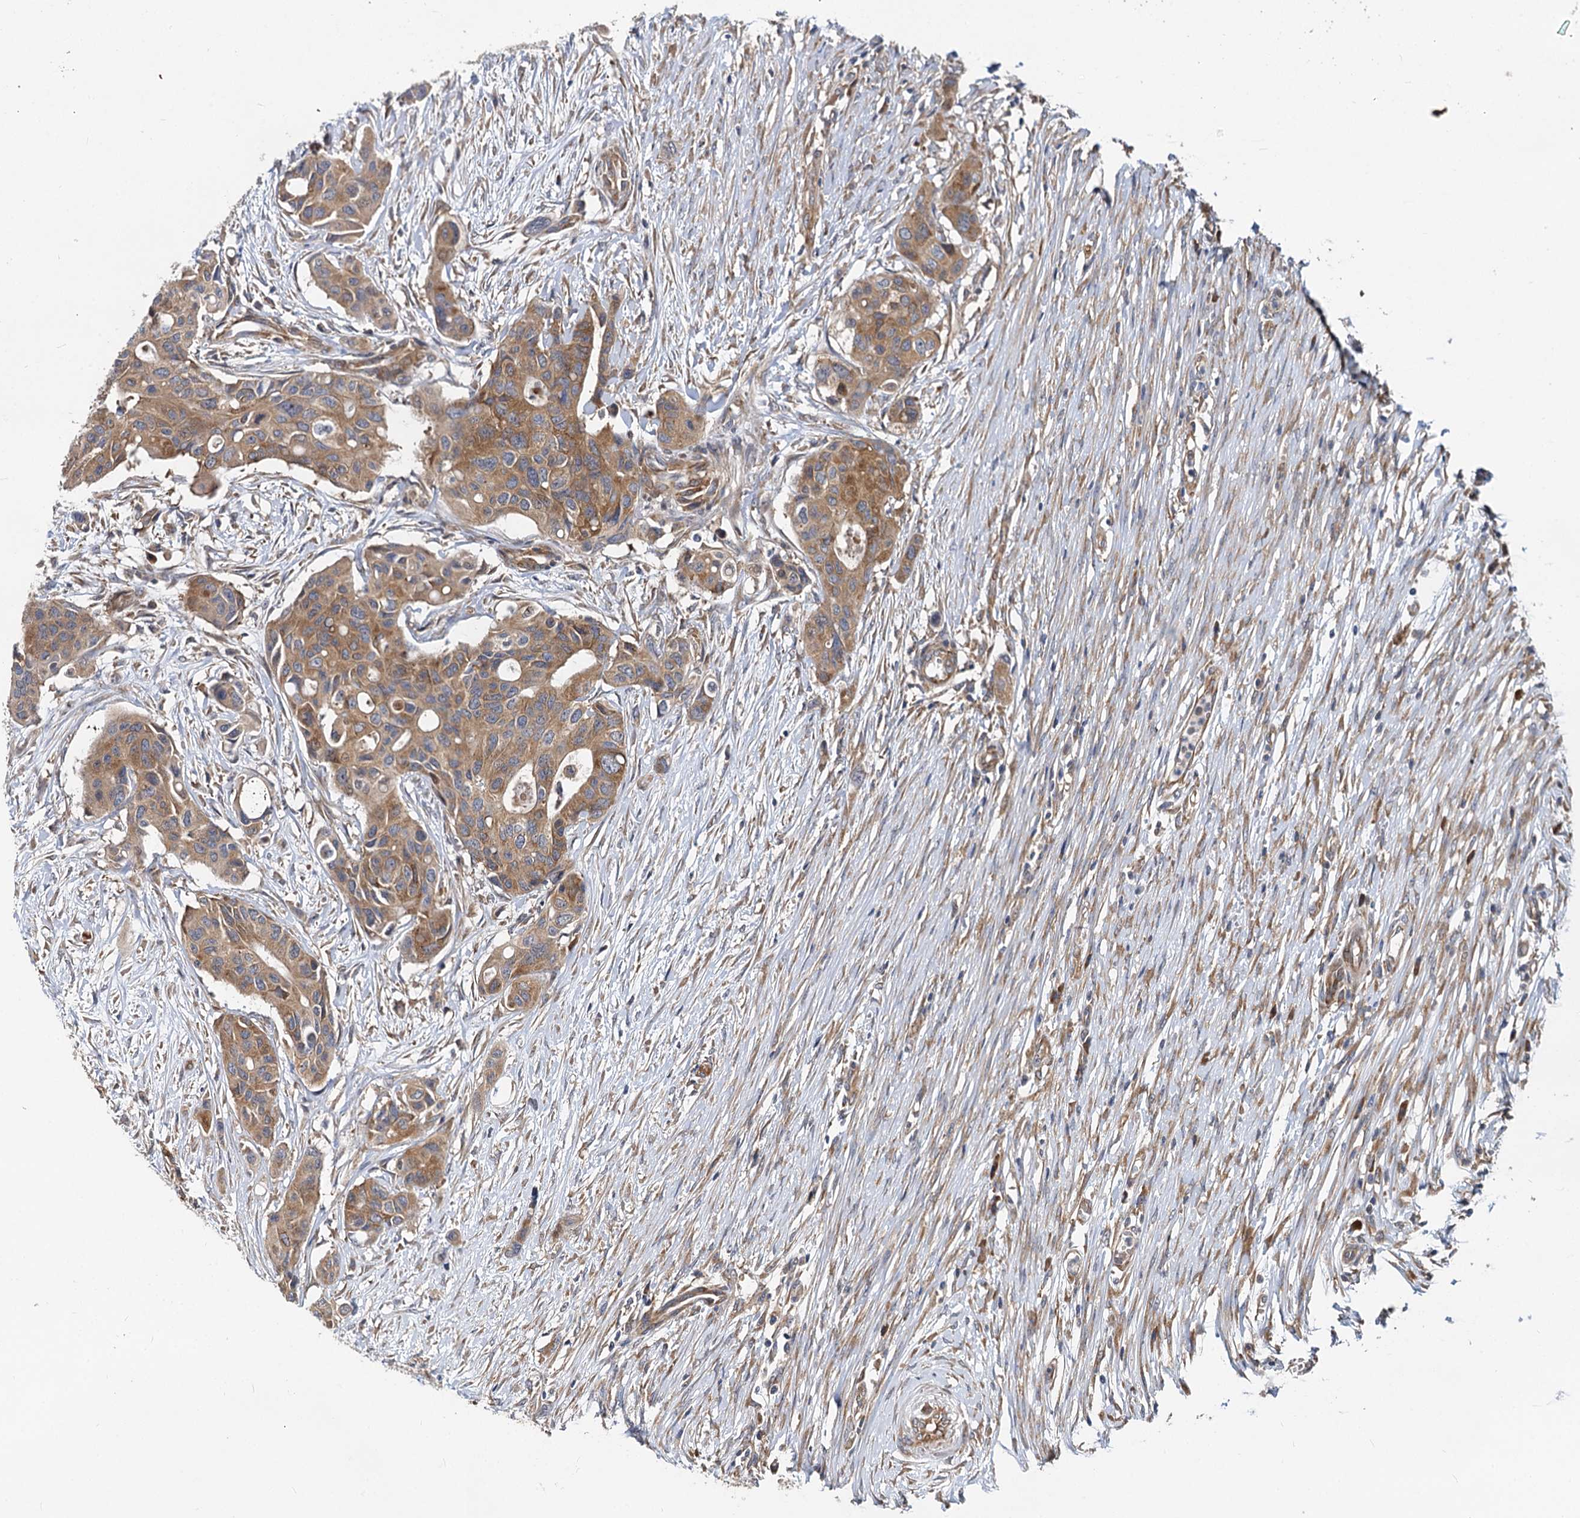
{"staining": {"intensity": "moderate", "quantity": ">75%", "location": "cytoplasmic/membranous"}, "tissue": "colorectal cancer", "cell_type": "Tumor cells", "image_type": "cancer", "snomed": [{"axis": "morphology", "description": "Adenocarcinoma, NOS"}, {"axis": "topography", "description": "Colon"}], "caption": "Colorectal cancer (adenocarcinoma) tissue reveals moderate cytoplasmic/membranous positivity in approximately >75% of tumor cells", "gene": "EIF2B2", "patient": {"sex": "male", "age": 77}}